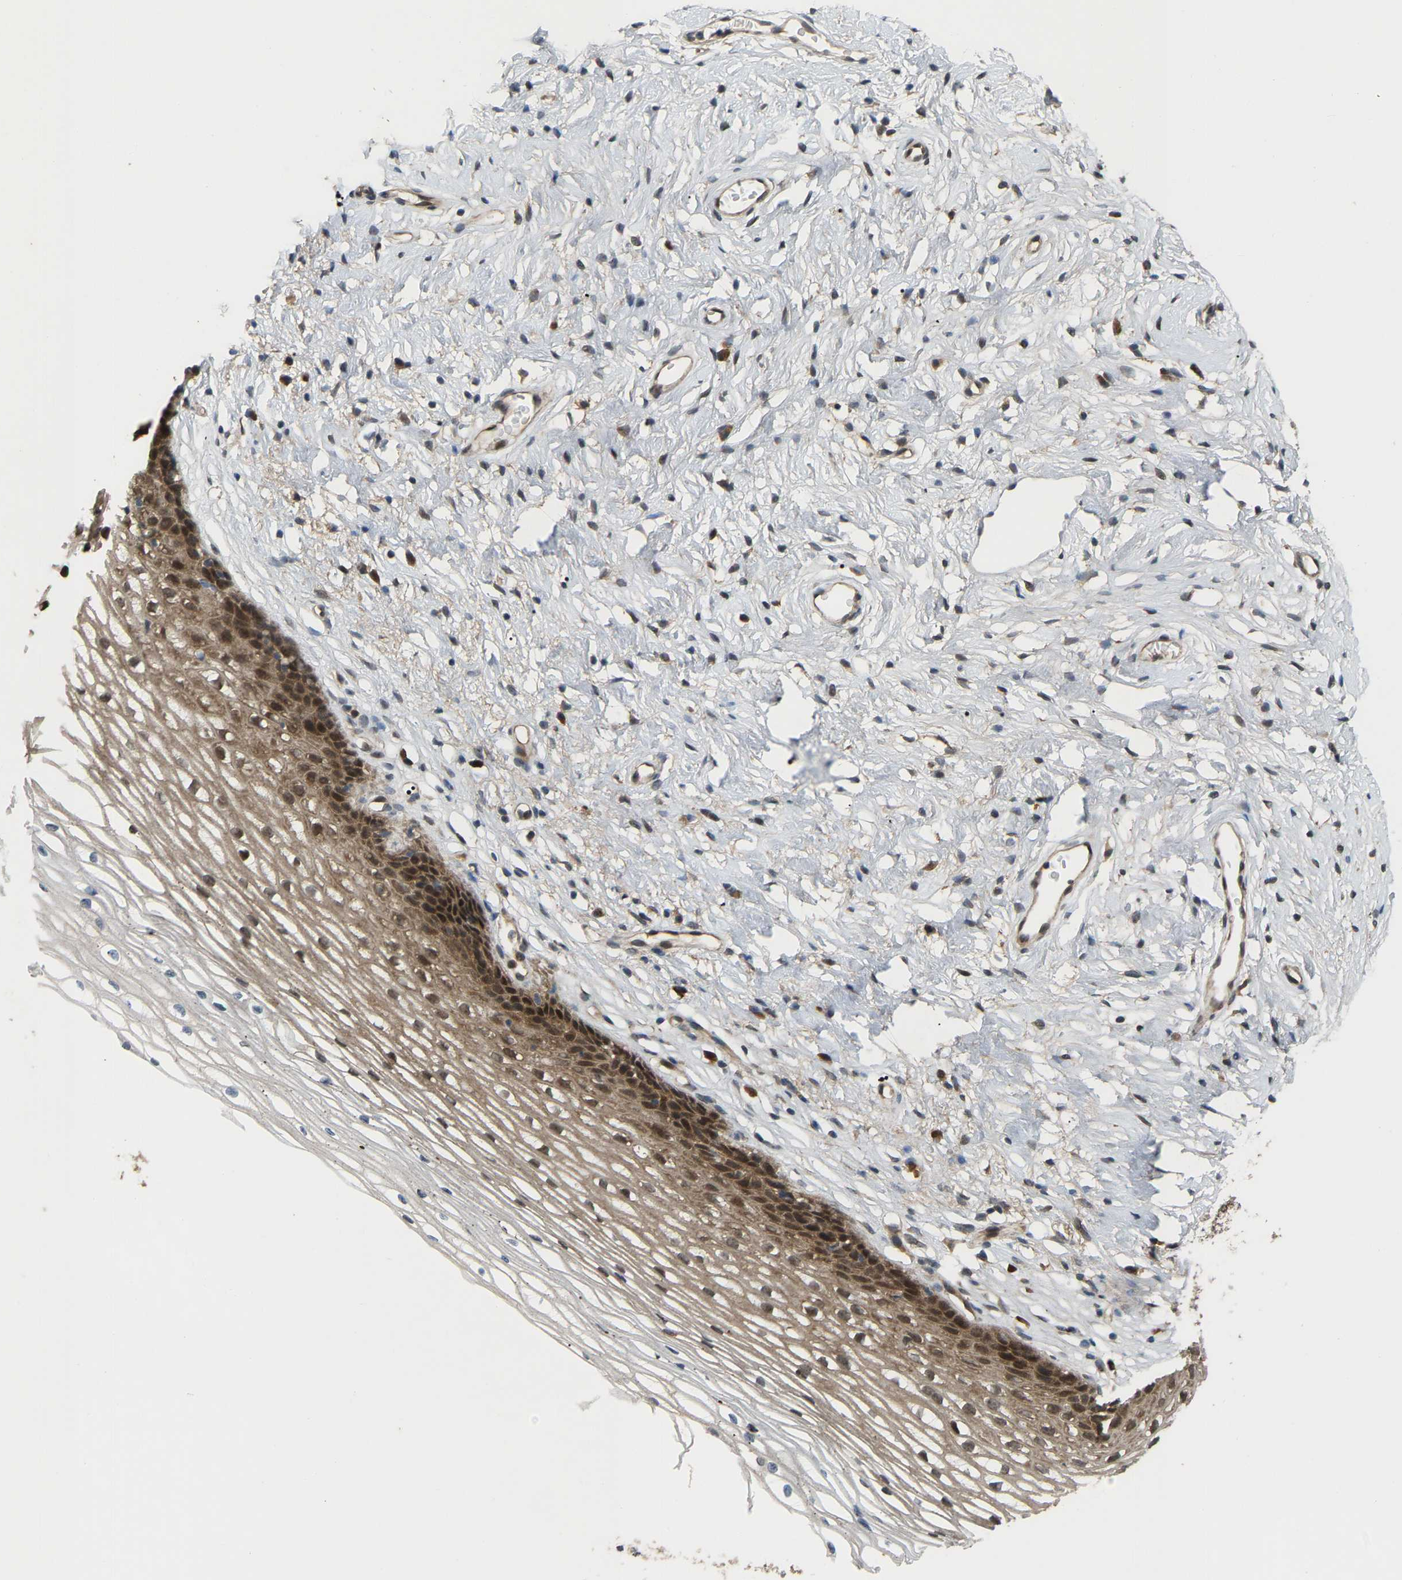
{"staining": {"intensity": "moderate", "quantity": ">75%", "location": "cytoplasmic/membranous"}, "tissue": "cervix", "cell_type": "Glandular cells", "image_type": "normal", "snomed": [{"axis": "morphology", "description": "Normal tissue, NOS"}, {"axis": "topography", "description": "Cervix"}], "caption": "Glandular cells display medium levels of moderate cytoplasmic/membranous positivity in about >75% of cells in normal human cervix. The staining is performed using DAB (3,3'-diaminobenzidine) brown chromogen to label protein expression. The nuclei are counter-stained blue using hematoxylin.", "gene": "CROT", "patient": {"sex": "female", "age": 77}}